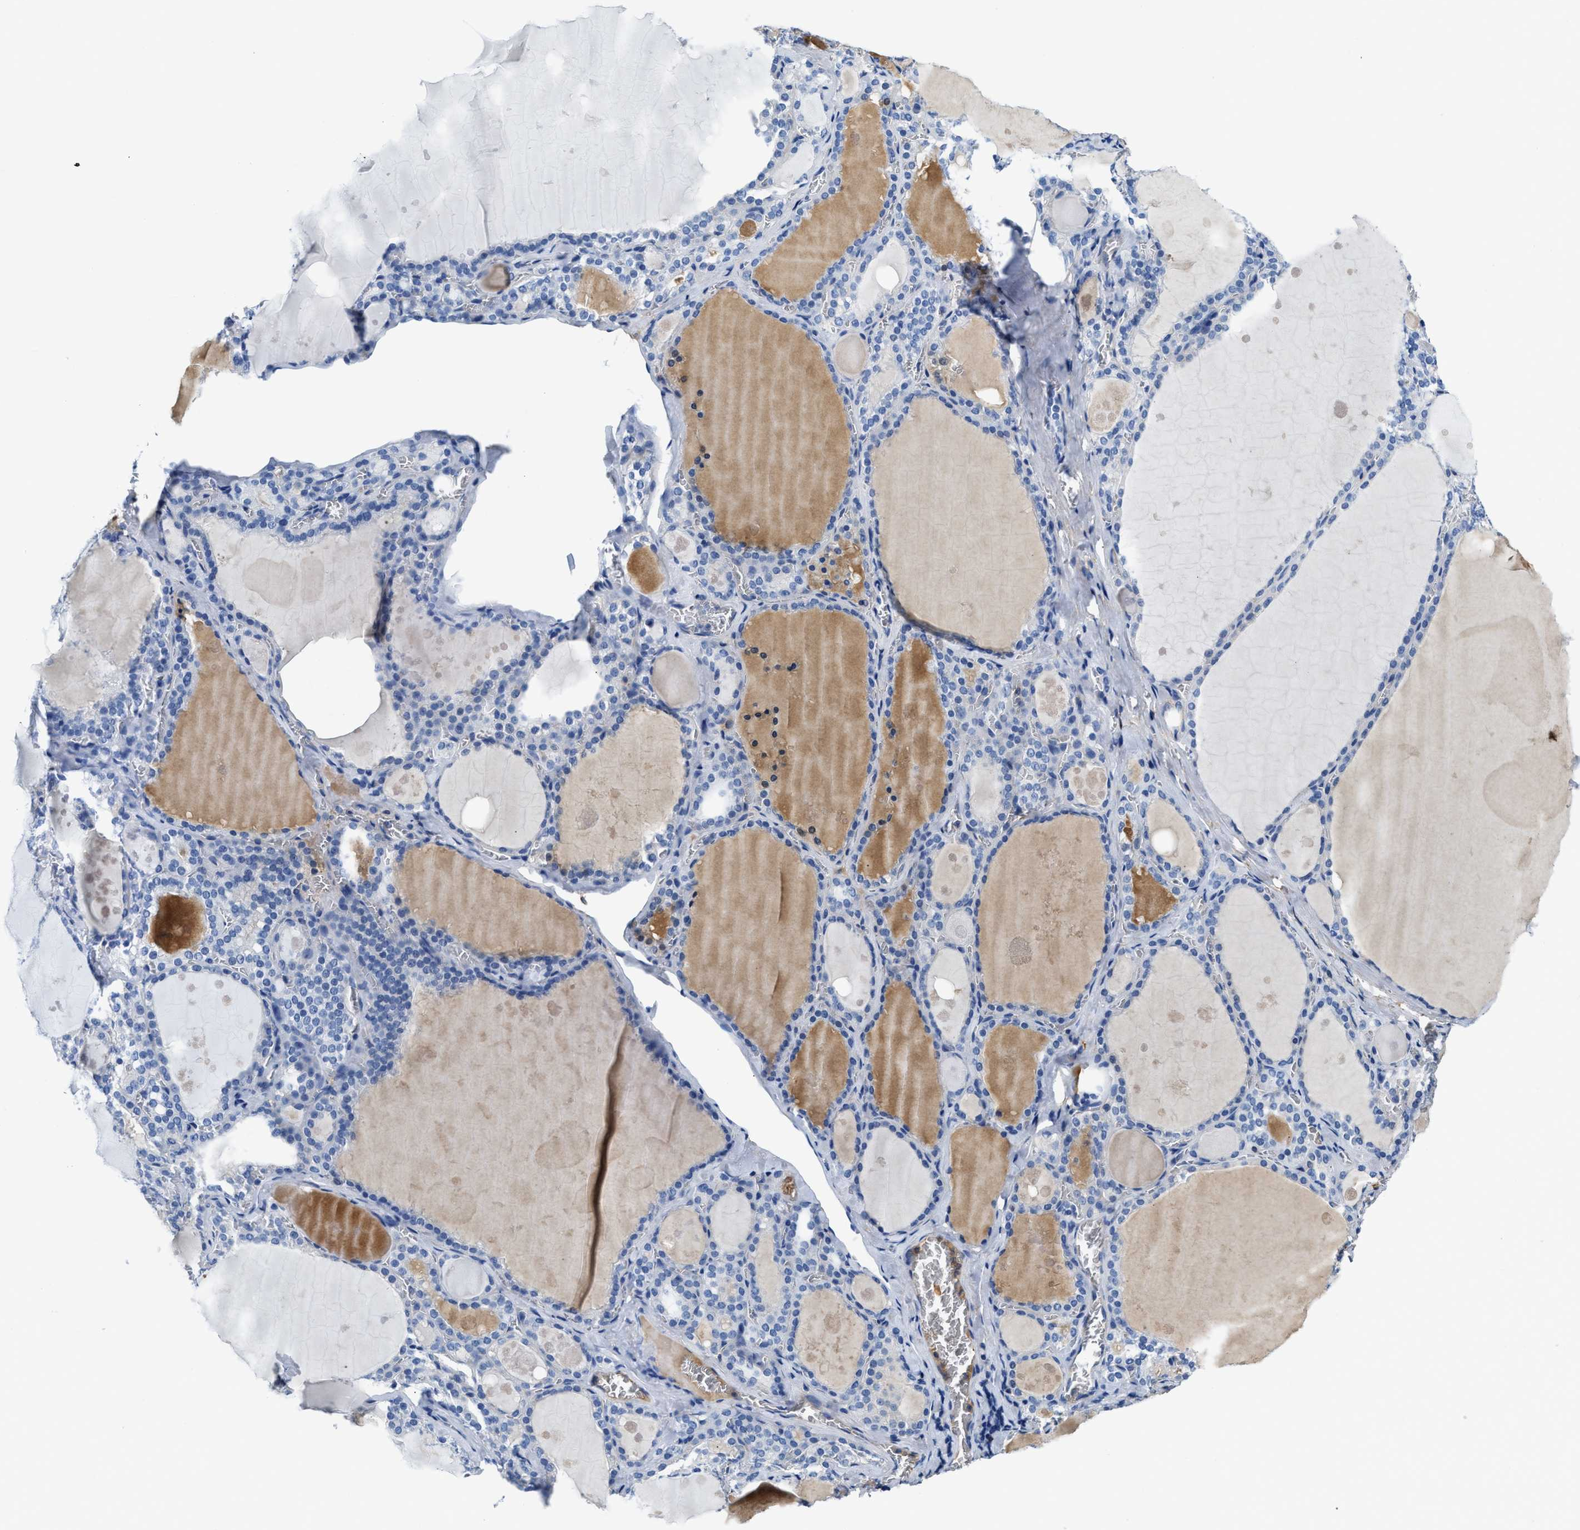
{"staining": {"intensity": "negative", "quantity": "none", "location": "none"}, "tissue": "thyroid gland", "cell_type": "Glandular cells", "image_type": "normal", "snomed": [{"axis": "morphology", "description": "Normal tissue, NOS"}, {"axis": "topography", "description": "Thyroid gland"}], "caption": "Protein analysis of unremarkable thyroid gland shows no significant staining in glandular cells. (Immunohistochemistry, brightfield microscopy, high magnification).", "gene": "GC", "patient": {"sex": "male", "age": 56}}